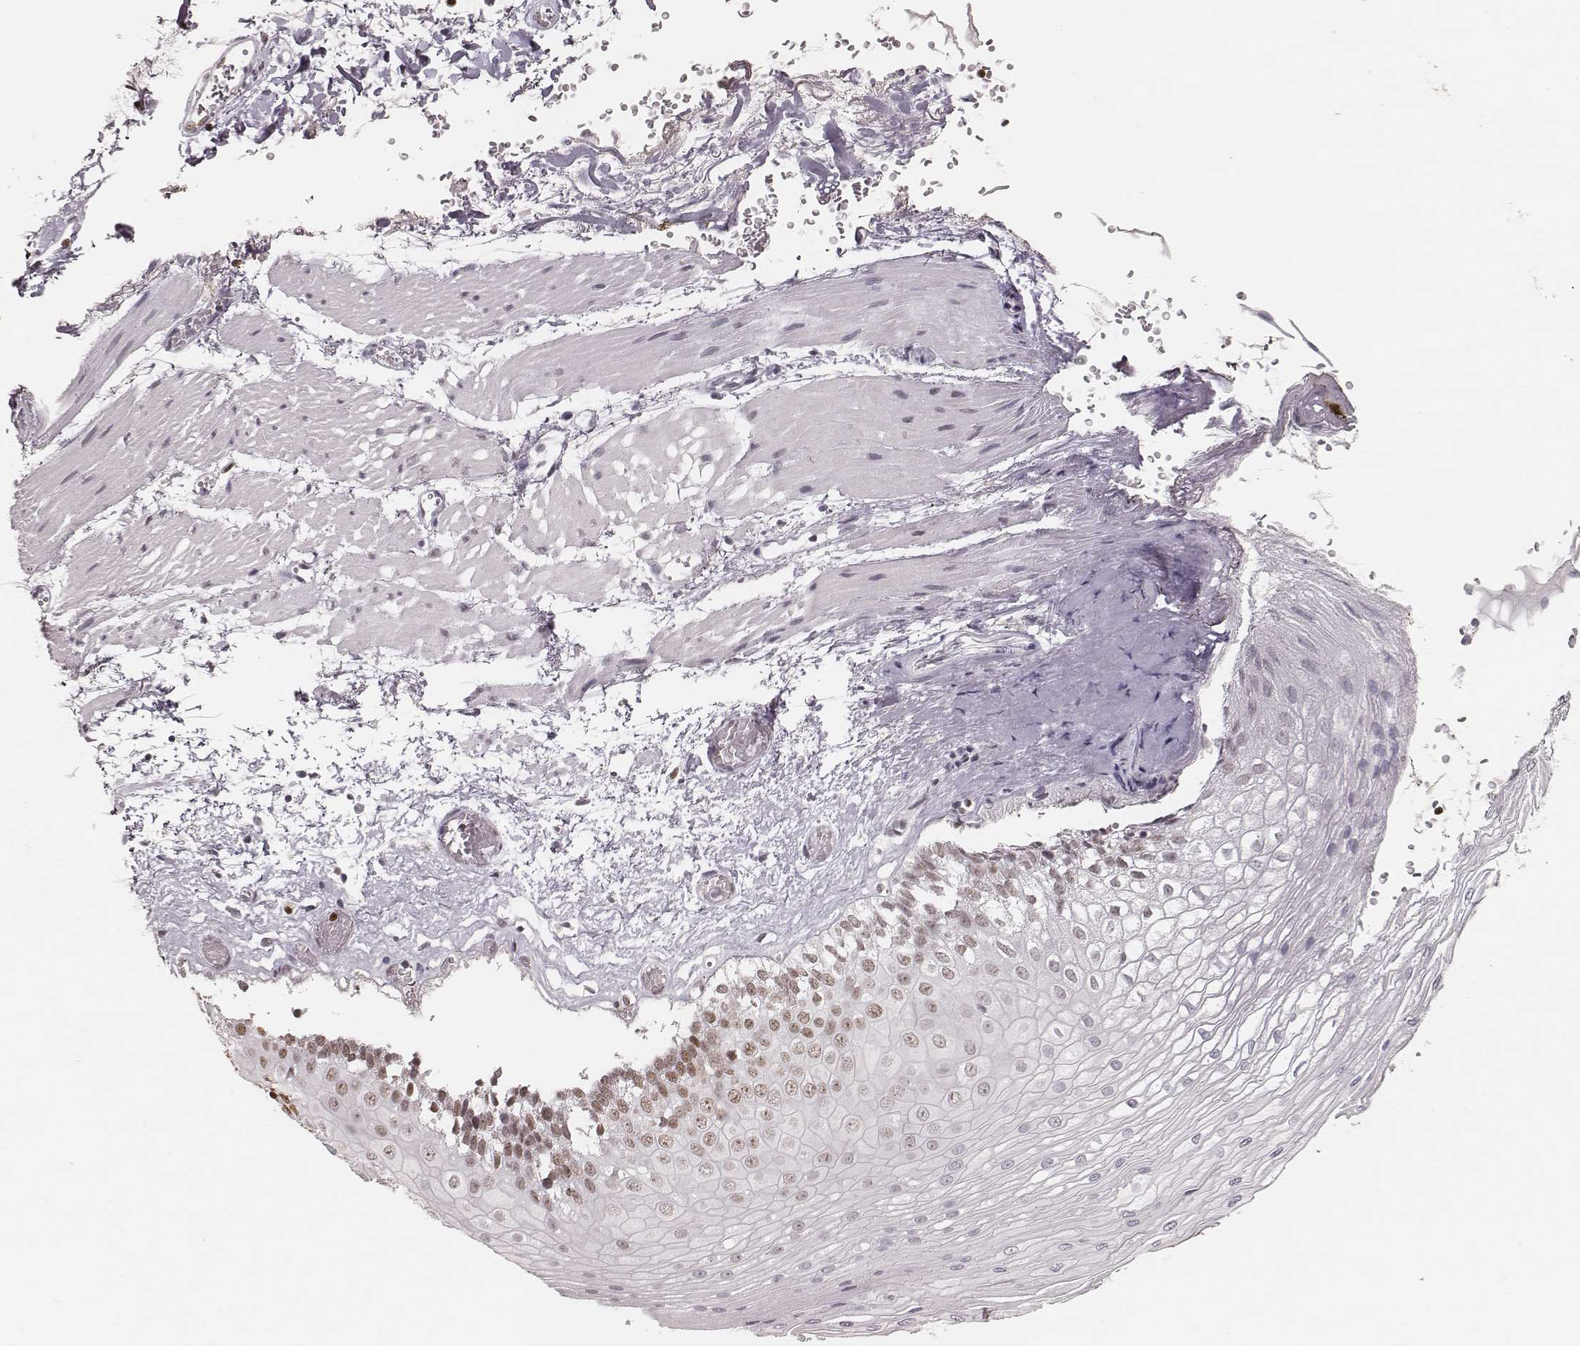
{"staining": {"intensity": "strong", "quantity": "<25%", "location": "nuclear"}, "tissue": "esophagus", "cell_type": "Squamous epithelial cells", "image_type": "normal", "snomed": [{"axis": "morphology", "description": "Normal tissue, NOS"}, {"axis": "topography", "description": "Esophagus"}], "caption": "Immunohistochemistry image of unremarkable human esophagus stained for a protein (brown), which reveals medium levels of strong nuclear expression in approximately <25% of squamous epithelial cells.", "gene": "PARP1", "patient": {"sex": "female", "age": 62}}